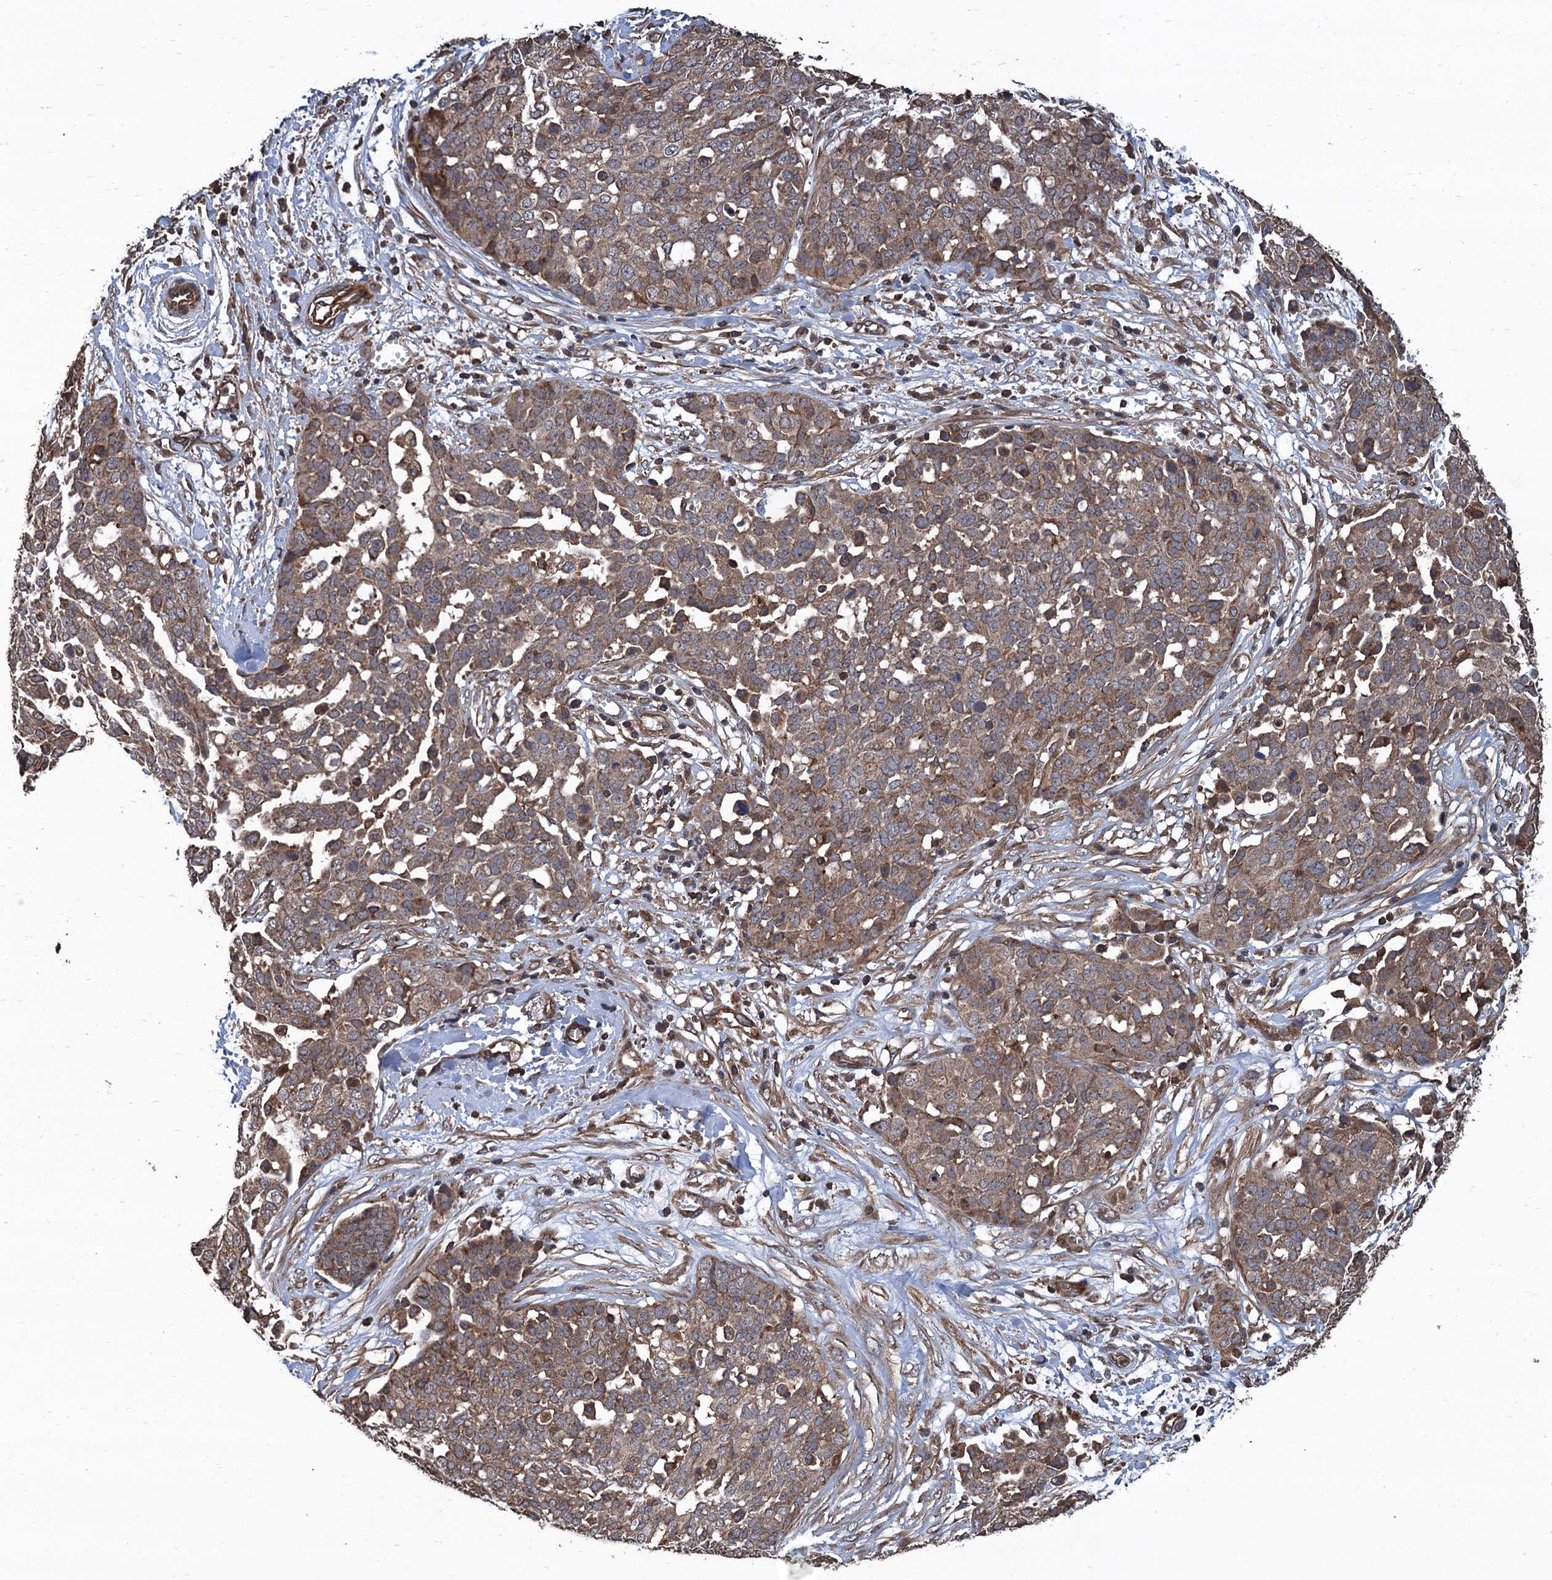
{"staining": {"intensity": "moderate", "quantity": ">75%", "location": "cytoplasmic/membranous"}, "tissue": "ovarian cancer", "cell_type": "Tumor cells", "image_type": "cancer", "snomed": [{"axis": "morphology", "description": "Cystadenocarcinoma, serous, NOS"}, {"axis": "topography", "description": "Soft tissue"}, {"axis": "topography", "description": "Ovary"}], "caption": "Human ovarian cancer (serous cystadenocarcinoma) stained with a brown dye reveals moderate cytoplasmic/membranous positive expression in about >75% of tumor cells.", "gene": "PPP4R1", "patient": {"sex": "female", "age": 57}}